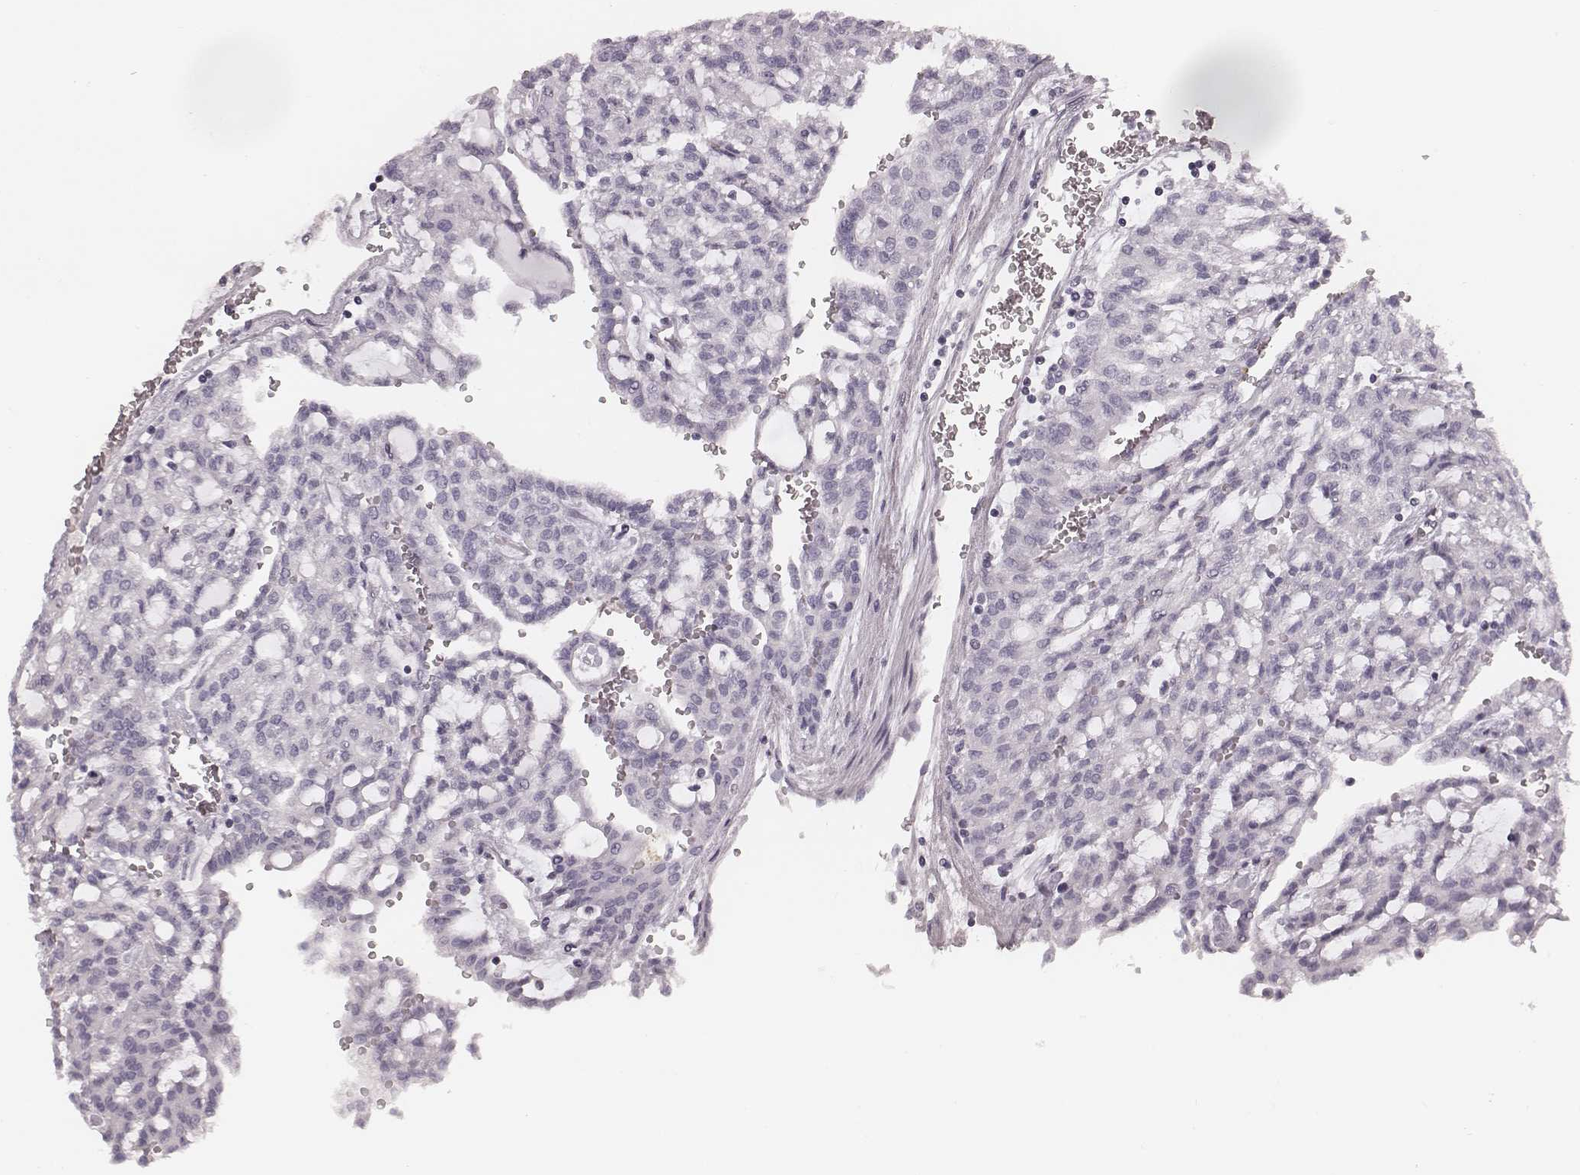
{"staining": {"intensity": "negative", "quantity": "none", "location": "none"}, "tissue": "renal cancer", "cell_type": "Tumor cells", "image_type": "cancer", "snomed": [{"axis": "morphology", "description": "Adenocarcinoma, NOS"}, {"axis": "topography", "description": "Kidney"}], "caption": "DAB immunohistochemical staining of adenocarcinoma (renal) displays no significant positivity in tumor cells.", "gene": "S100Z", "patient": {"sex": "male", "age": 63}}